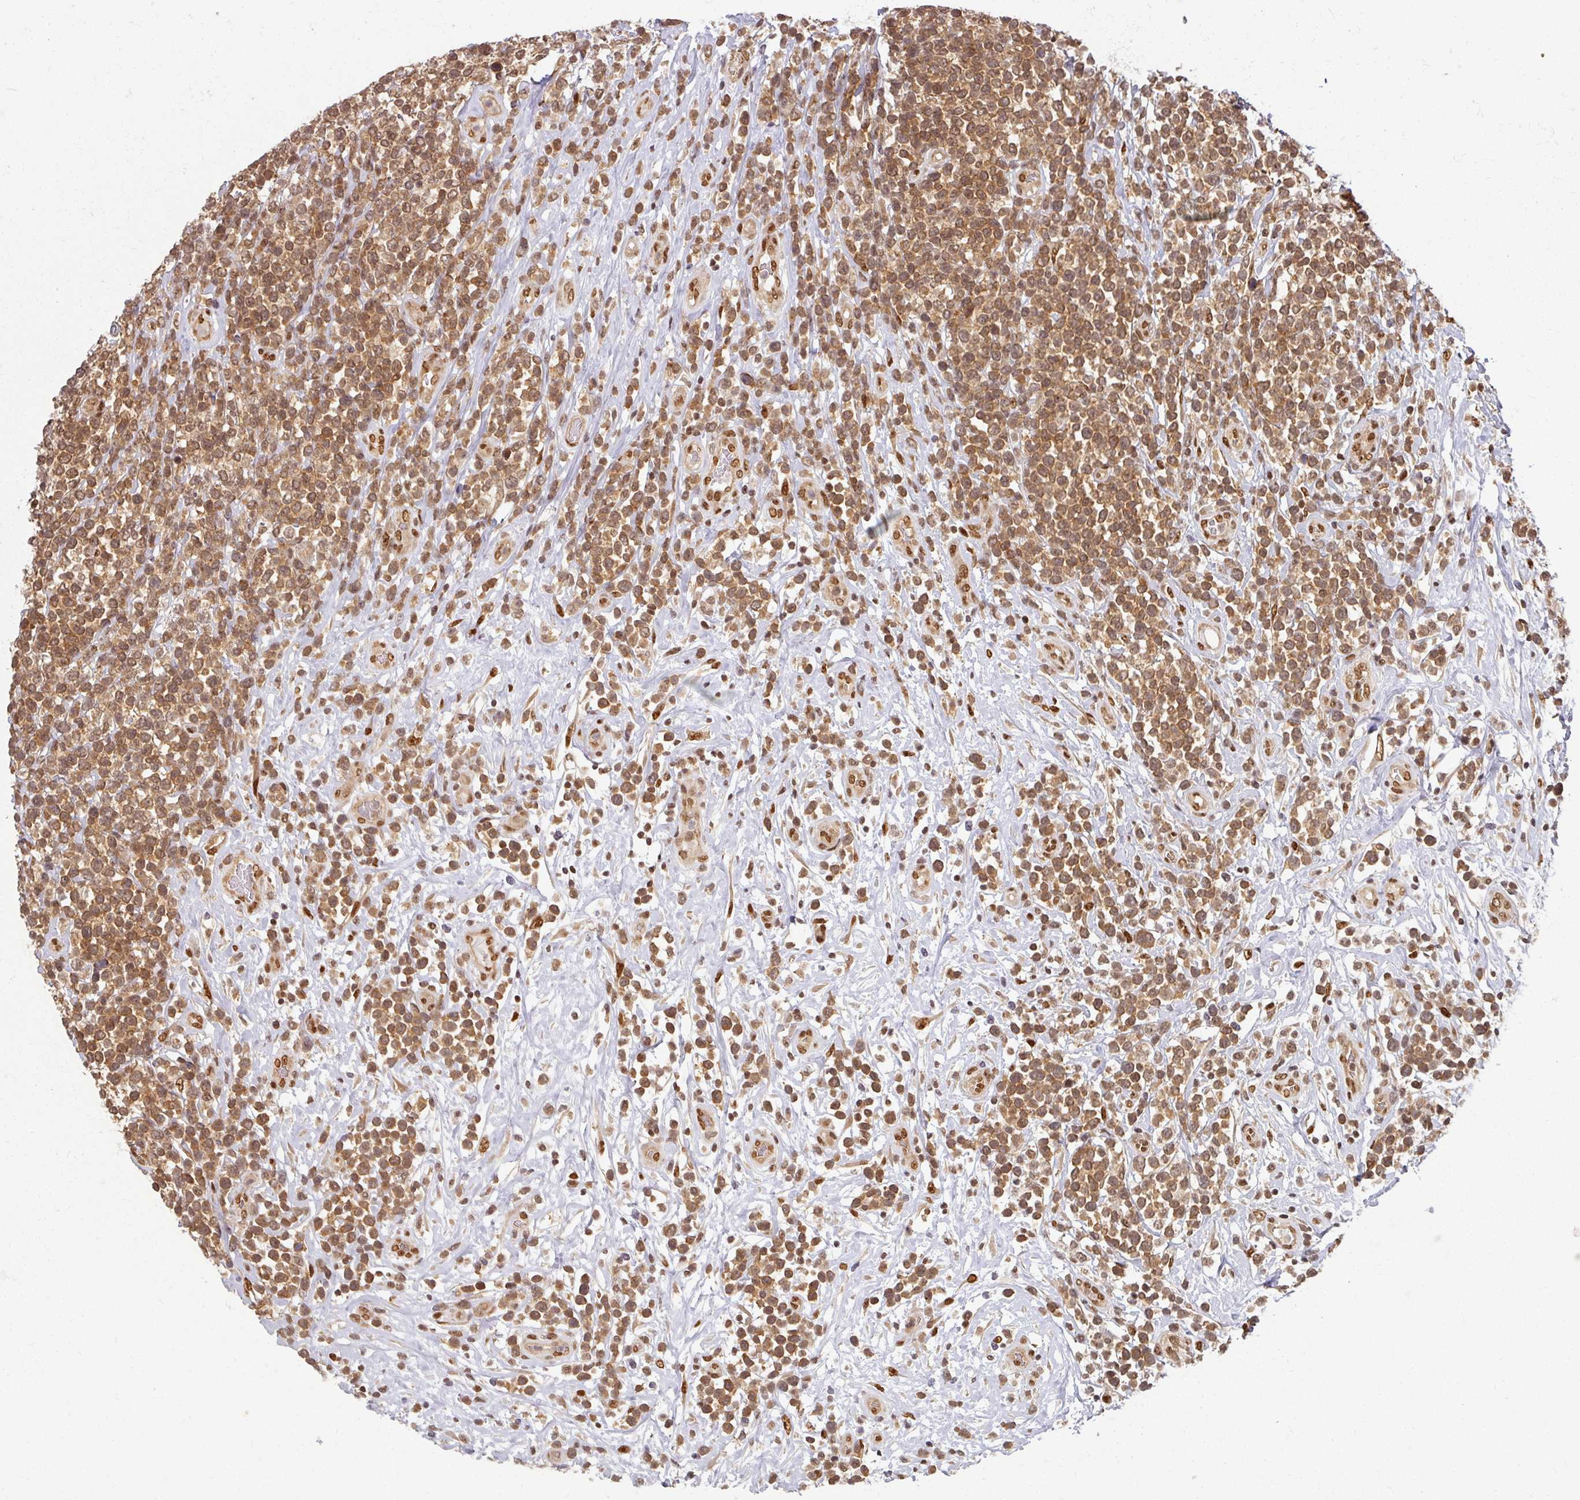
{"staining": {"intensity": "moderate", "quantity": ">75%", "location": "cytoplasmic/membranous,nuclear"}, "tissue": "lymphoma", "cell_type": "Tumor cells", "image_type": "cancer", "snomed": [{"axis": "morphology", "description": "Malignant lymphoma, non-Hodgkin's type, High grade"}, {"axis": "topography", "description": "Soft tissue"}], "caption": "Immunohistochemistry (DAB (3,3'-diaminobenzidine)) staining of lymphoma exhibits moderate cytoplasmic/membranous and nuclear protein expression in about >75% of tumor cells.", "gene": "SIK3", "patient": {"sex": "female", "age": 56}}